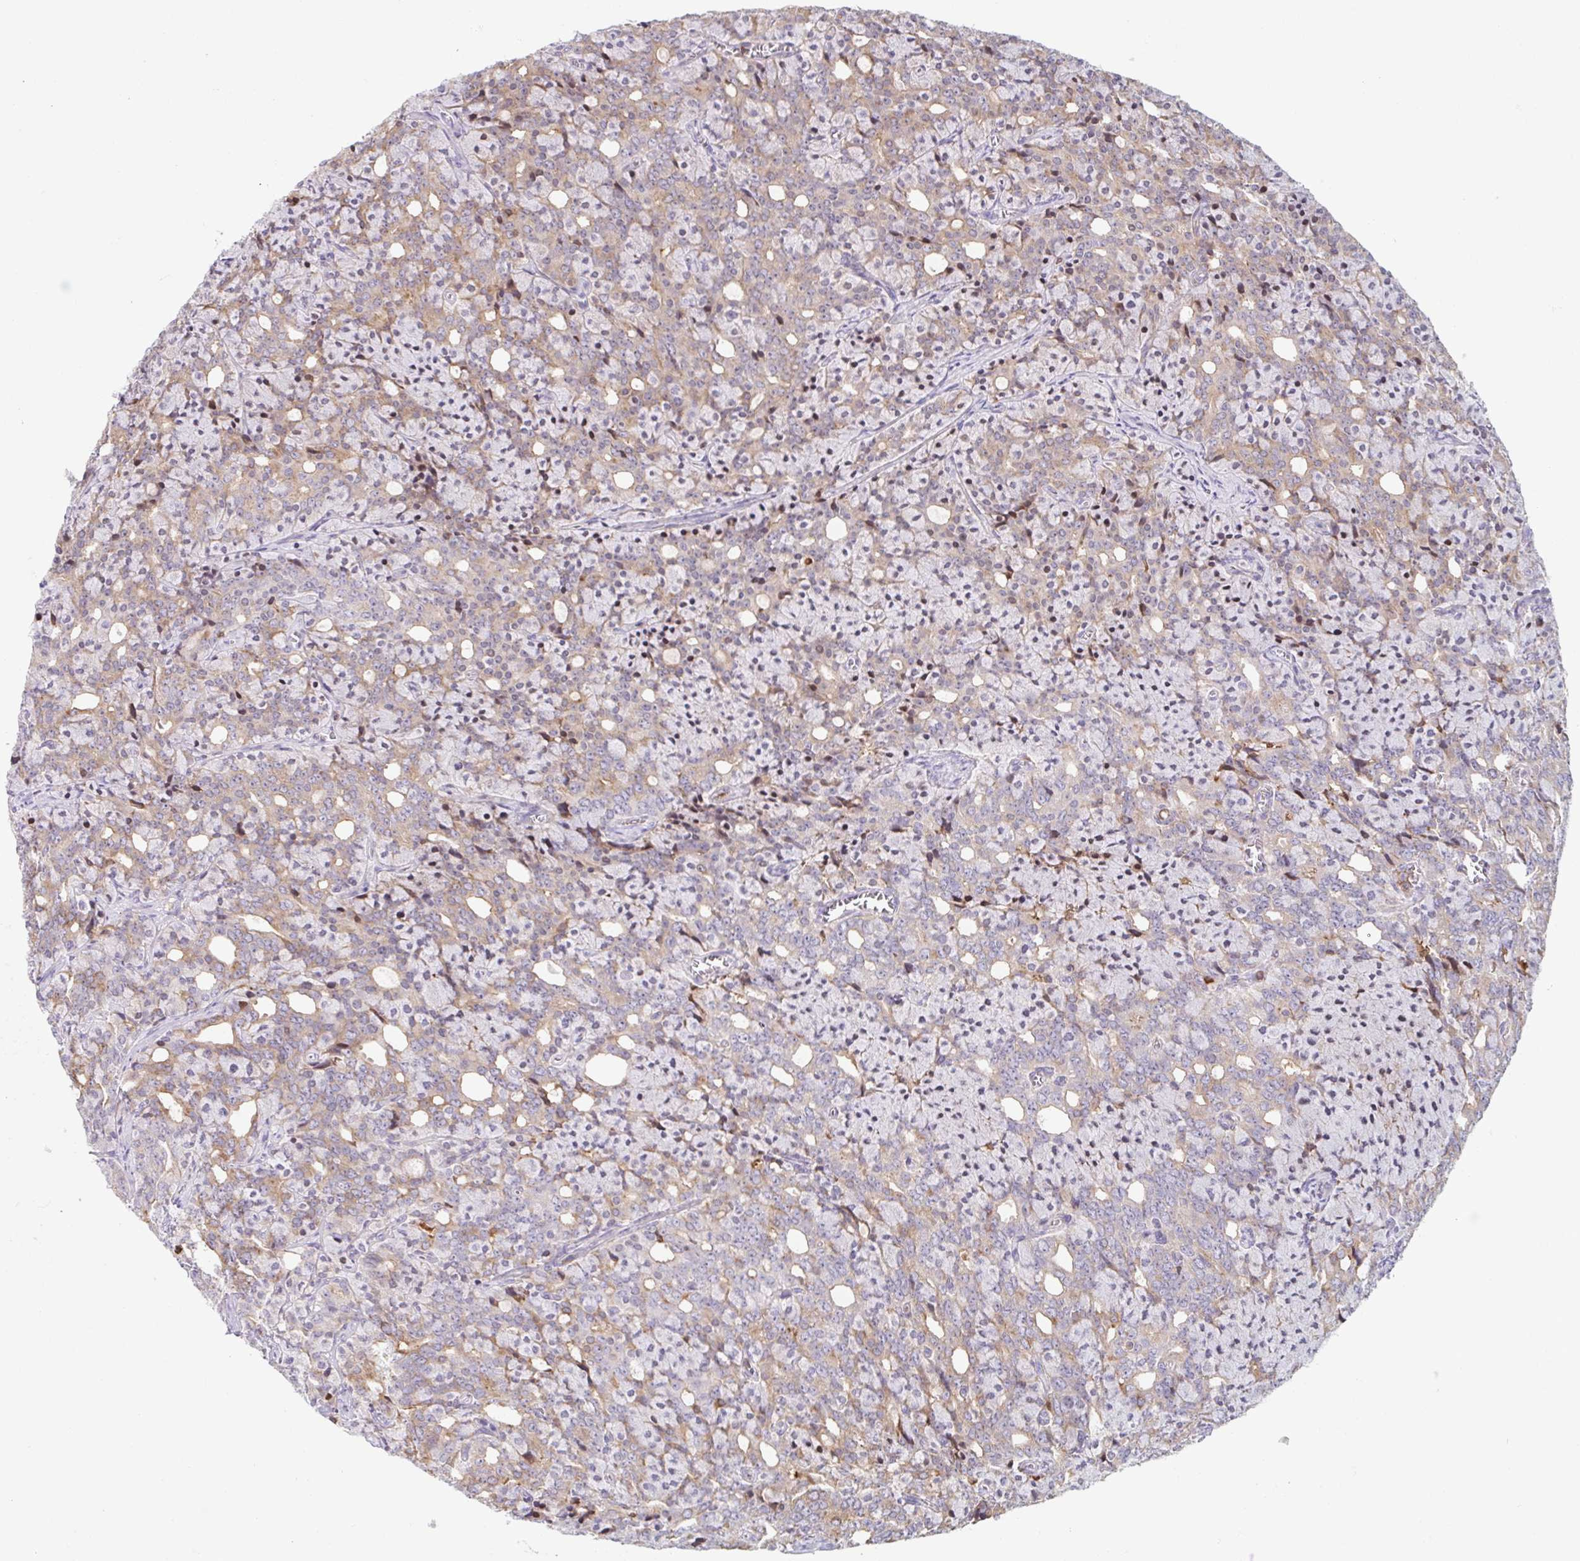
{"staining": {"intensity": "weak", "quantity": "<25%", "location": "cytoplasmic/membranous,nuclear"}, "tissue": "prostate cancer", "cell_type": "Tumor cells", "image_type": "cancer", "snomed": [{"axis": "morphology", "description": "Adenocarcinoma, High grade"}, {"axis": "topography", "description": "Prostate"}], "caption": "DAB (3,3'-diaminobenzidine) immunohistochemical staining of prostate cancer shows no significant expression in tumor cells.", "gene": "TPRG1", "patient": {"sex": "male", "age": 84}}